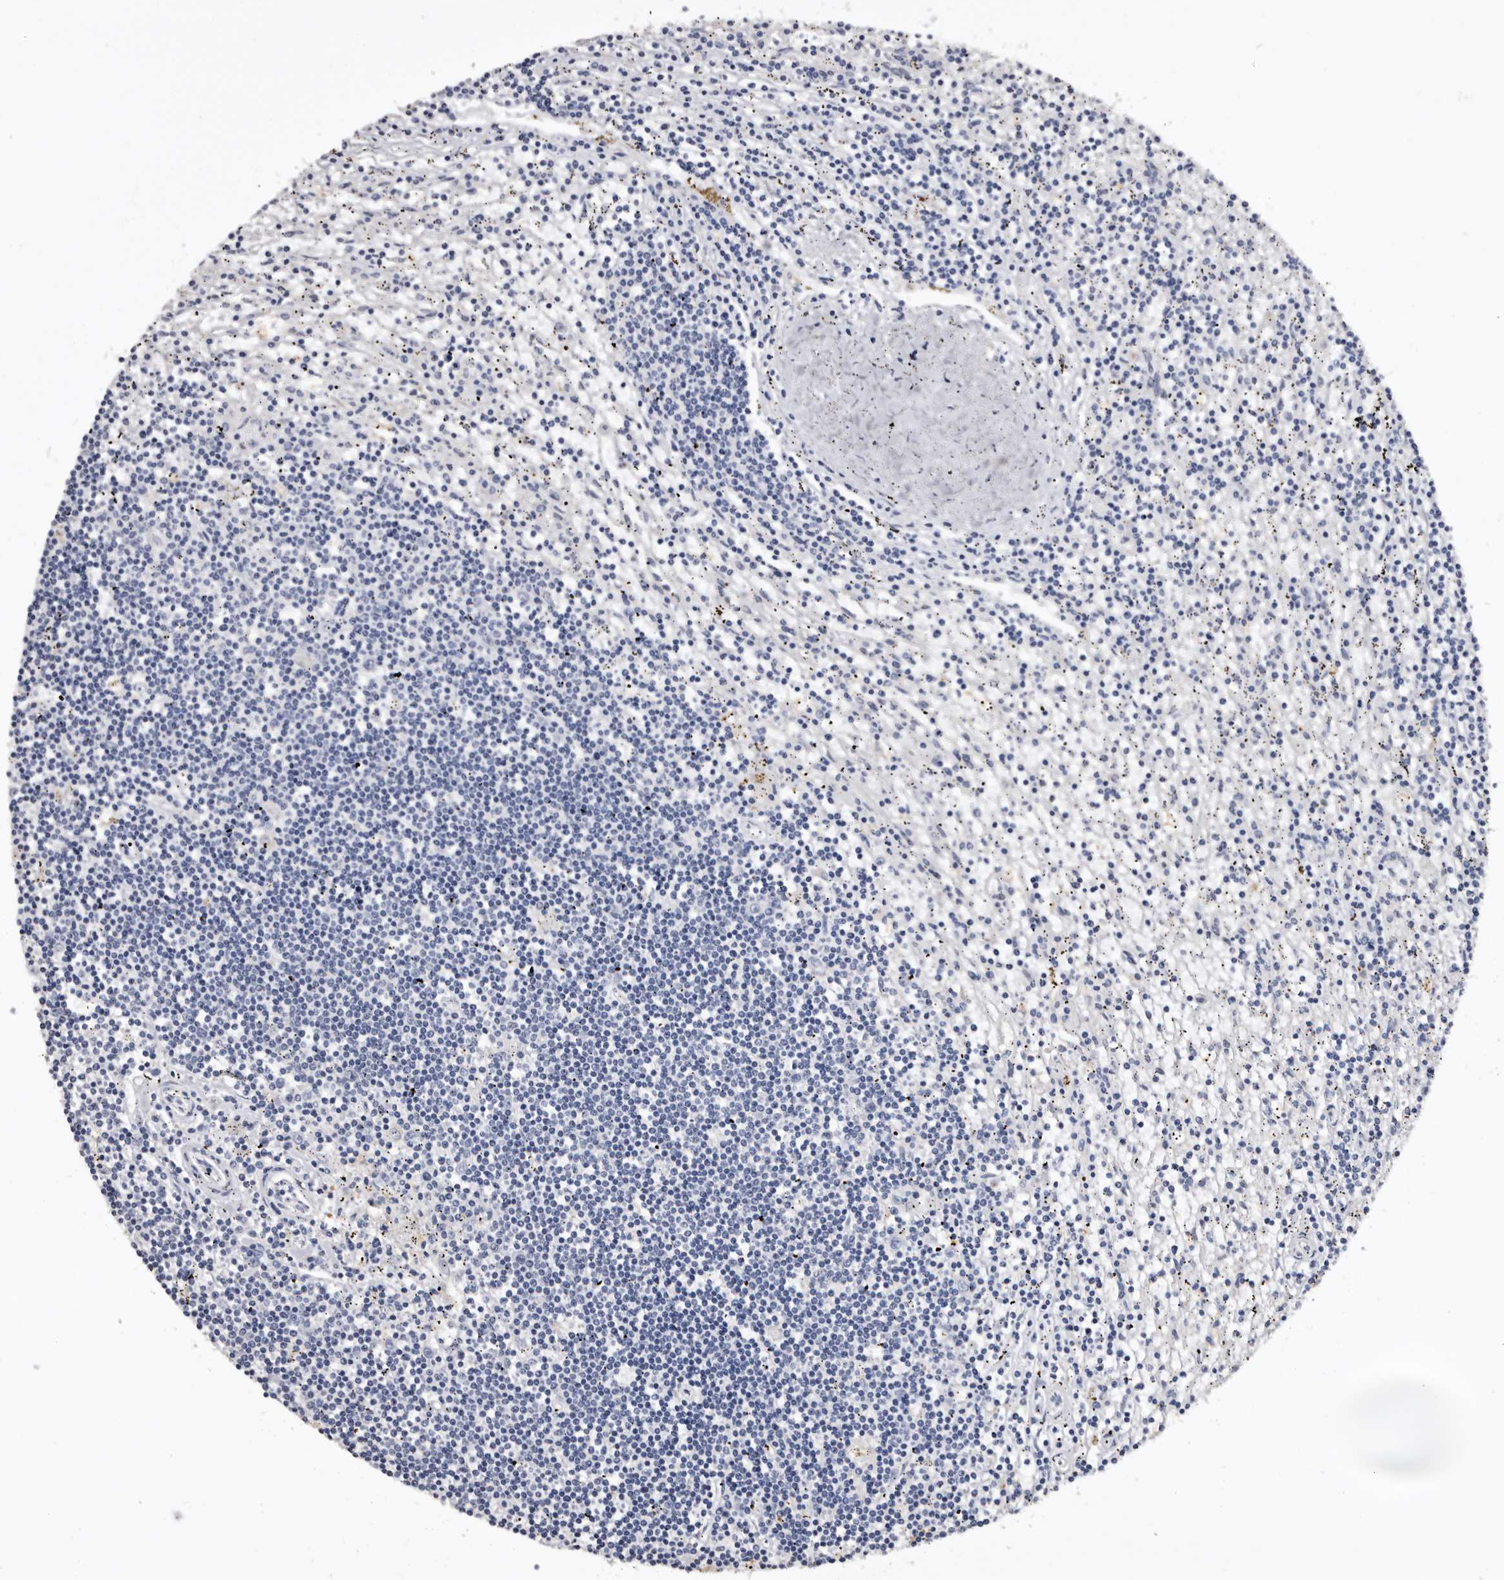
{"staining": {"intensity": "negative", "quantity": "none", "location": "none"}, "tissue": "lymphoma", "cell_type": "Tumor cells", "image_type": "cancer", "snomed": [{"axis": "morphology", "description": "Malignant lymphoma, non-Hodgkin's type, Low grade"}, {"axis": "topography", "description": "Spleen"}], "caption": "Lymphoma was stained to show a protein in brown. There is no significant staining in tumor cells. Nuclei are stained in blue.", "gene": "SLC10A4", "patient": {"sex": "male", "age": 76}}